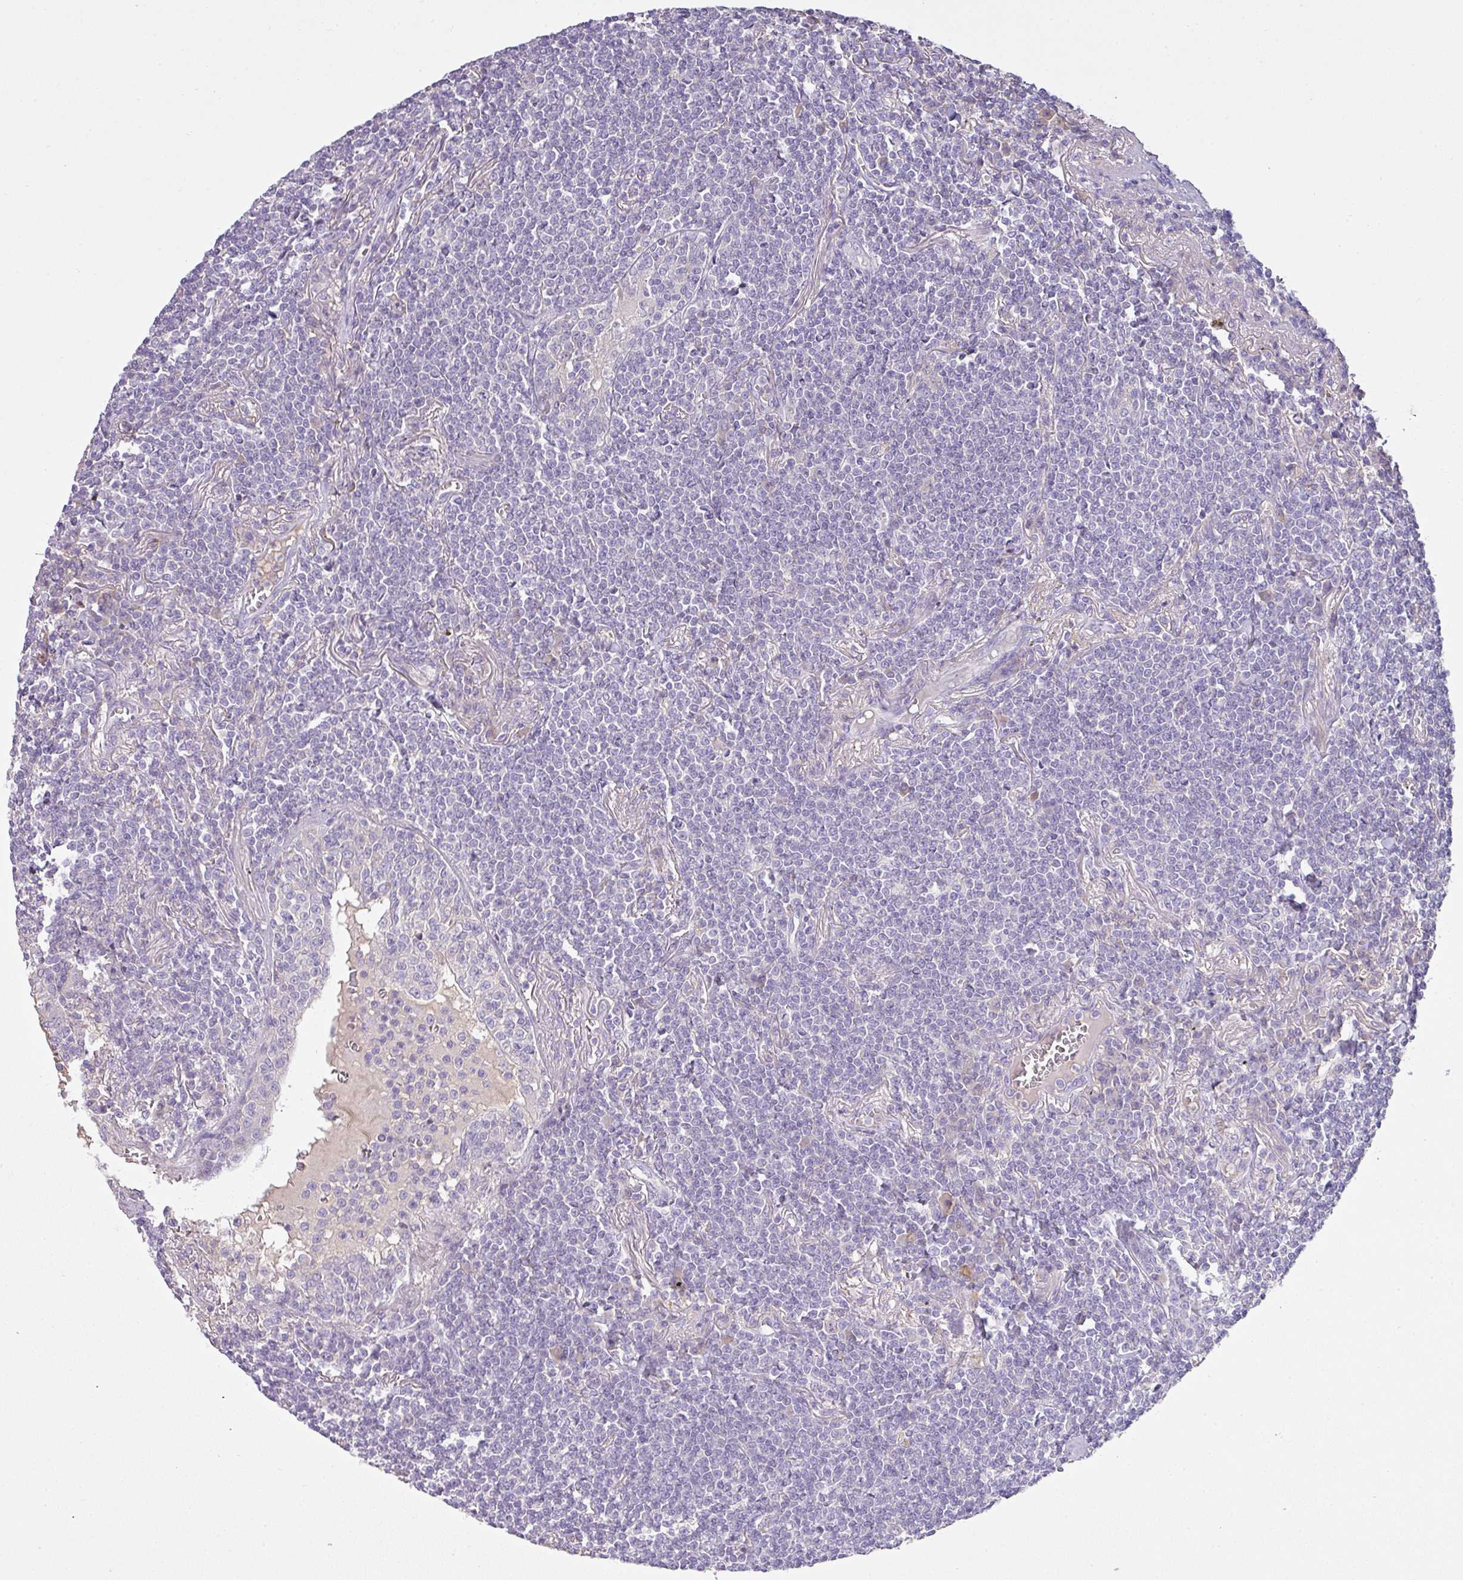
{"staining": {"intensity": "negative", "quantity": "none", "location": "none"}, "tissue": "lymphoma", "cell_type": "Tumor cells", "image_type": "cancer", "snomed": [{"axis": "morphology", "description": "Malignant lymphoma, non-Hodgkin's type, Low grade"}, {"axis": "topography", "description": "Lung"}], "caption": "Tumor cells show no significant expression in lymphoma.", "gene": "OR6C6", "patient": {"sex": "female", "age": 71}}